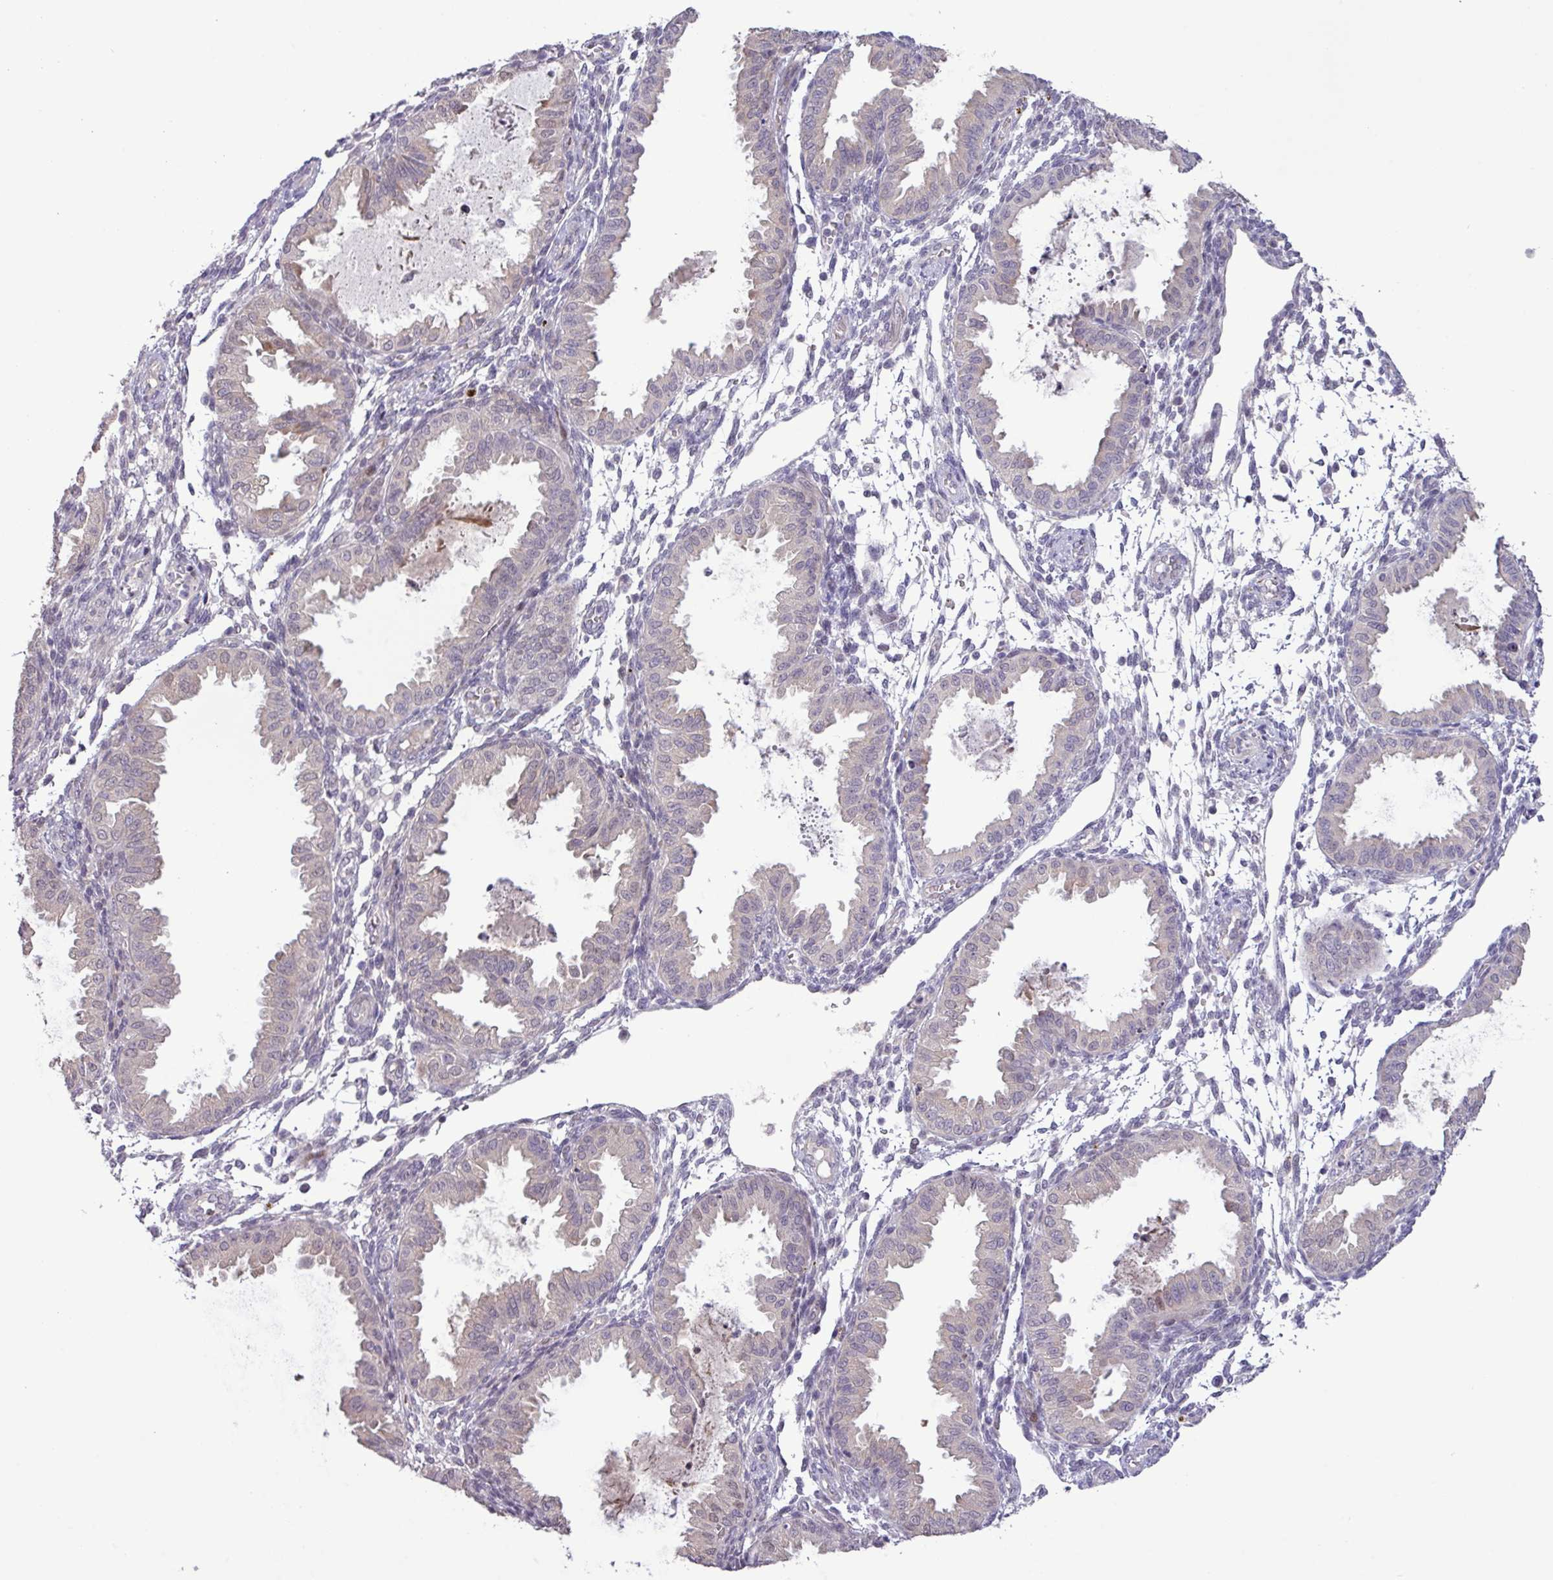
{"staining": {"intensity": "negative", "quantity": "none", "location": "none"}, "tissue": "endometrium", "cell_type": "Cells in endometrial stroma", "image_type": "normal", "snomed": [{"axis": "morphology", "description": "Normal tissue, NOS"}, {"axis": "topography", "description": "Endometrium"}], "caption": "An image of human endometrium is negative for staining in cells in endometrial stroma. (Immunohistochemistry, brightfield microscopy, high magnification).", "gene": "RIPPLY1", "patient": {"sex": "female", "age": 33}}